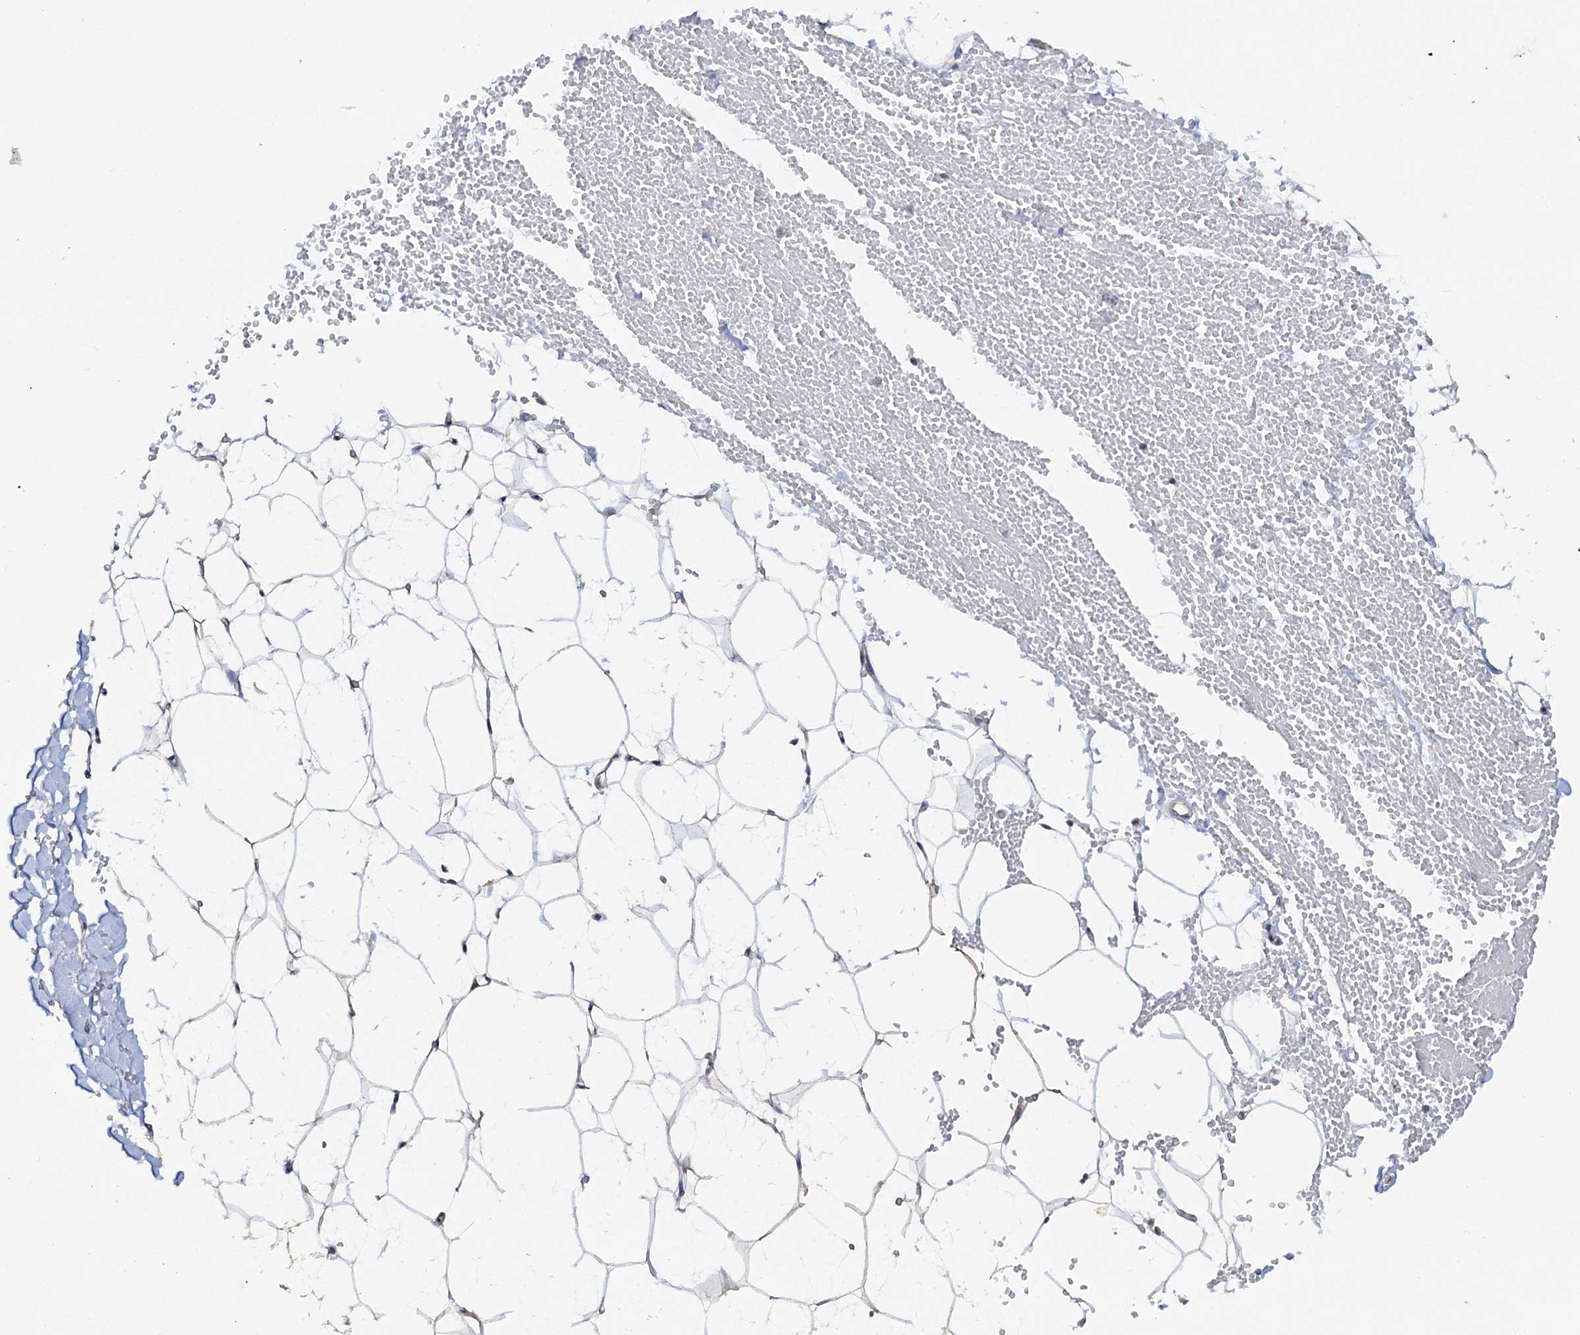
{"staining": {"intensity": "negative", "quantity": "none", "location": "none"}, "tissue": "adipose tissue", "cell_type": "Adipocytes", "image_type": "normal", "snomed": [{"axis": "morphology", "description": "Normal tissue, NOS"}, {"axis": "topography", "description": "Breast"}], "caption": "An immunohistochemistry photomicrograph of unremarkable adipose tissue is shown. There is no staining in adipocytes of adipose tissue.", "gene": "C2CD3", "patient": {"sex": "female", "age": 23}}